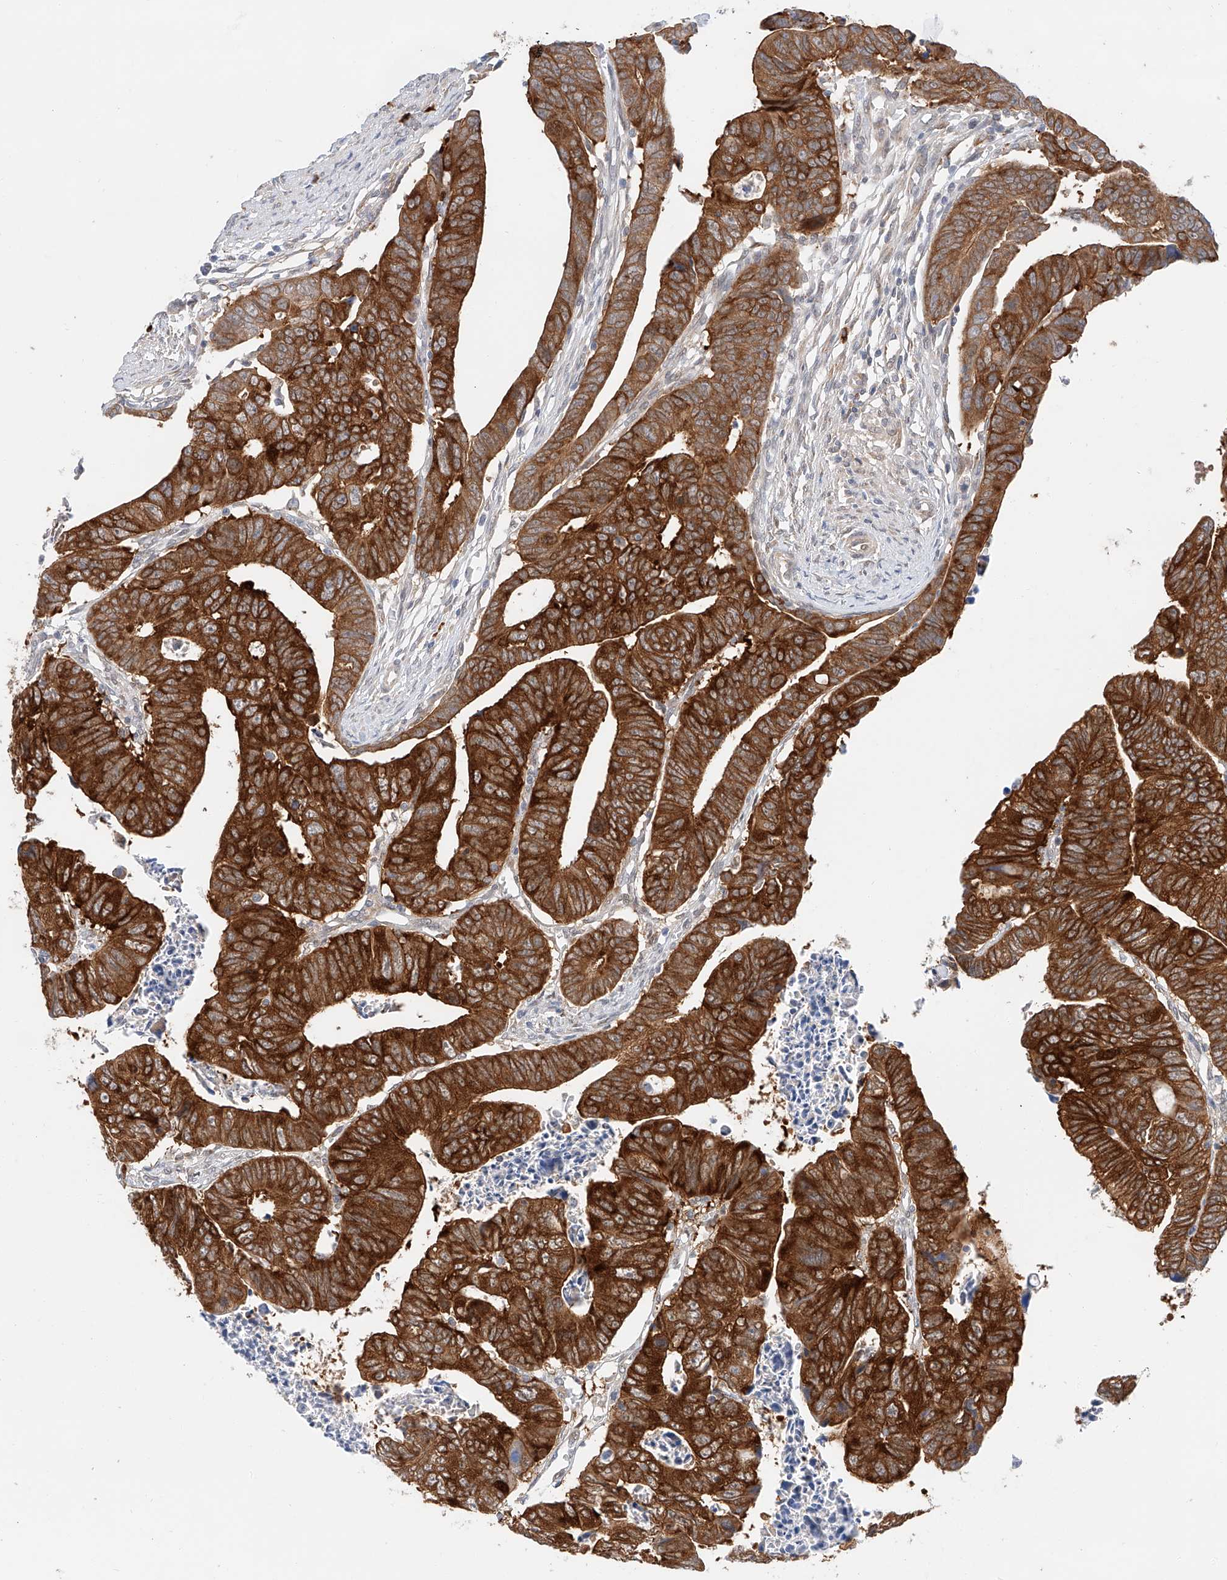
{"staining": {"intensity": "strong", "quantity": ">75%", "location": "cytoplasmic/membranous"}, "tissue": "colorectal cancer", "cell_type": "Tumor cells", "image_type": "cancer", "snomed": [{"axis": "morphology", "description": "Adenocarcinoma, NOS"}, {"axis": "topography", "description": "Rectum"}], "caption": "Adenocarcinoma (colorectal) stained with a protein marker demonstrates strong staining in tumor cells.", "gene": "CARMIL1", "patient": {"sex": "female", "age": 65}}